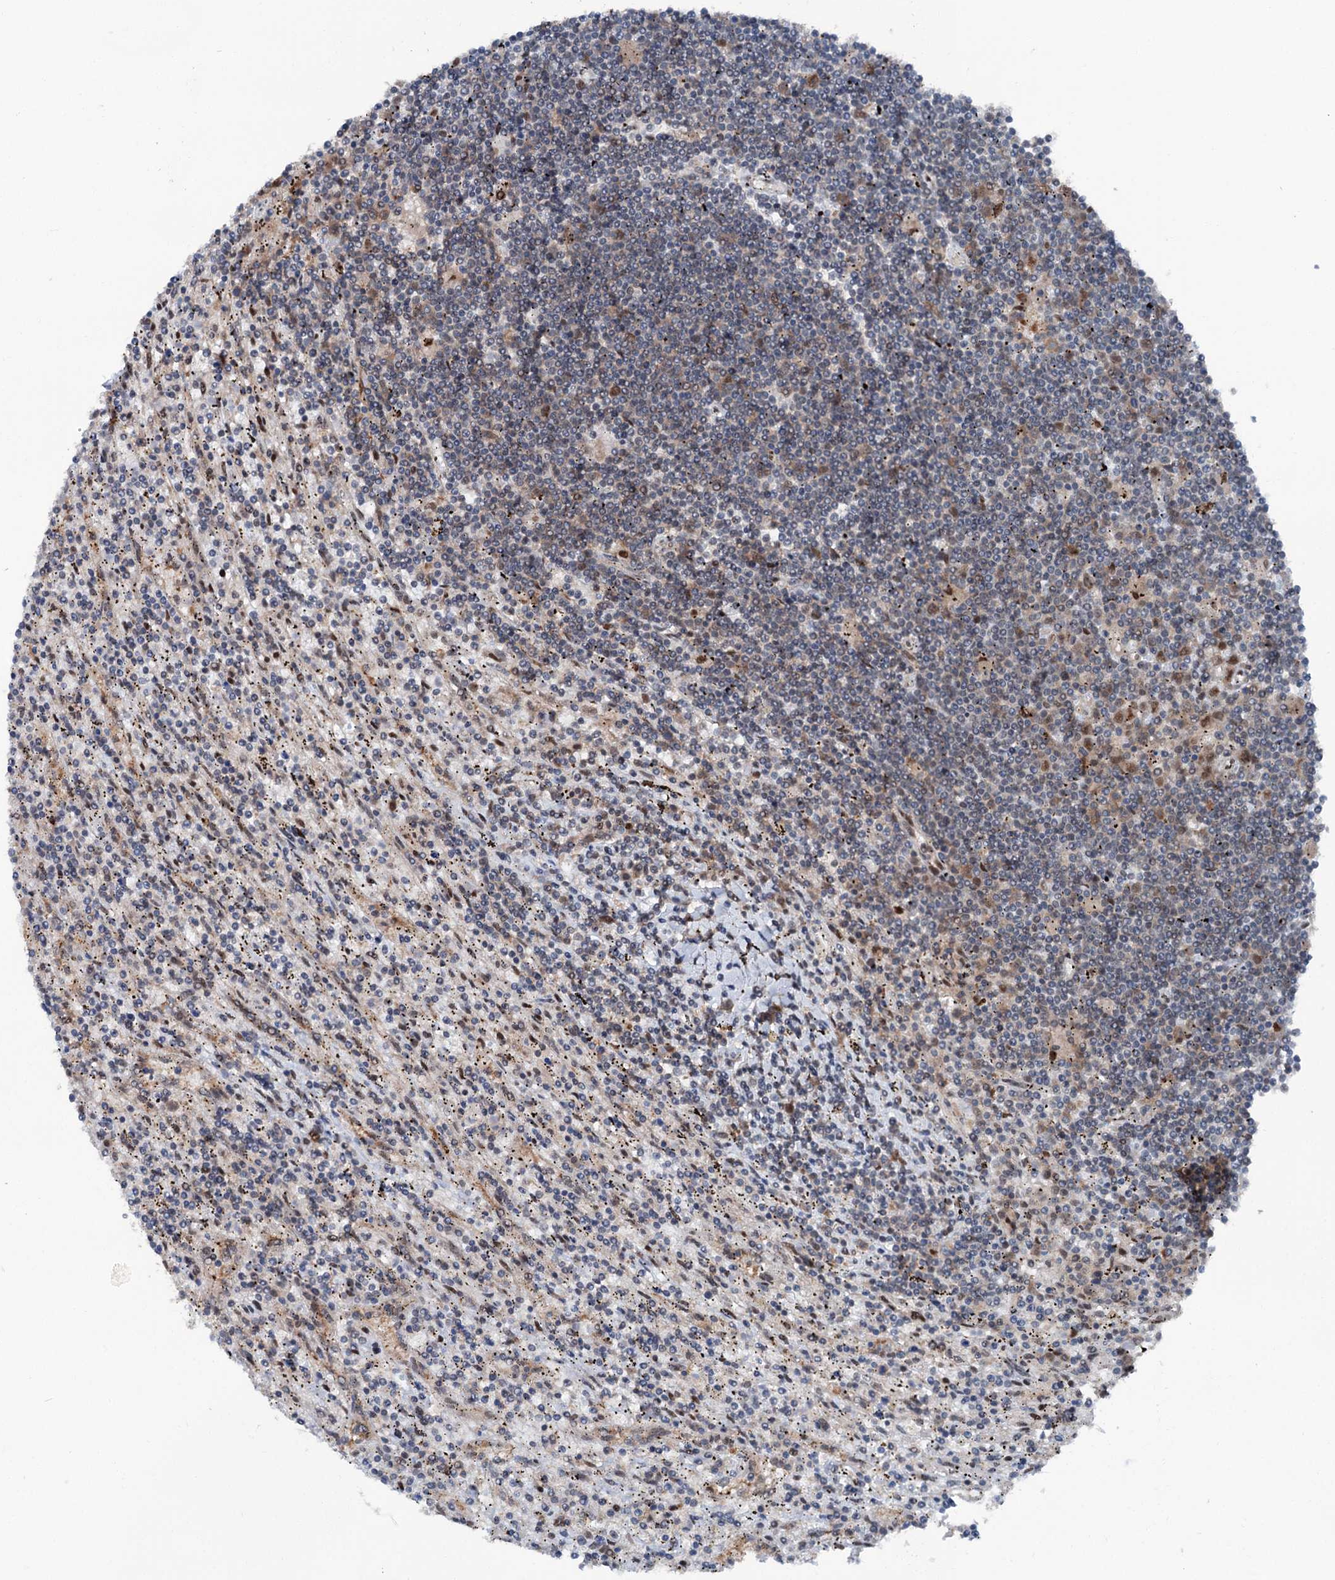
{"staining": {"intensity": "moderate", "quantity": "<25%", "location": "nuclear"}, "tissue": "lymphoma", "cell_type": "Tumor cells", "image_type": "cancer", "snomed": [{"axis": "morphology", "description": "Malignant lymphoma, non-Hodgkin's type, Low grade"}, {"axis": "topography", "description": "Spleen"}], "caption": "An image showing moderate nuclear positivity in about <25% of tumor cells in malignant lymphoma, non-Hodgkin's type (low-grade), as visualized by brown immunohistochemical staining.", "gene": "PSMD13", "patient": {"sex": "male", "age": 76}}